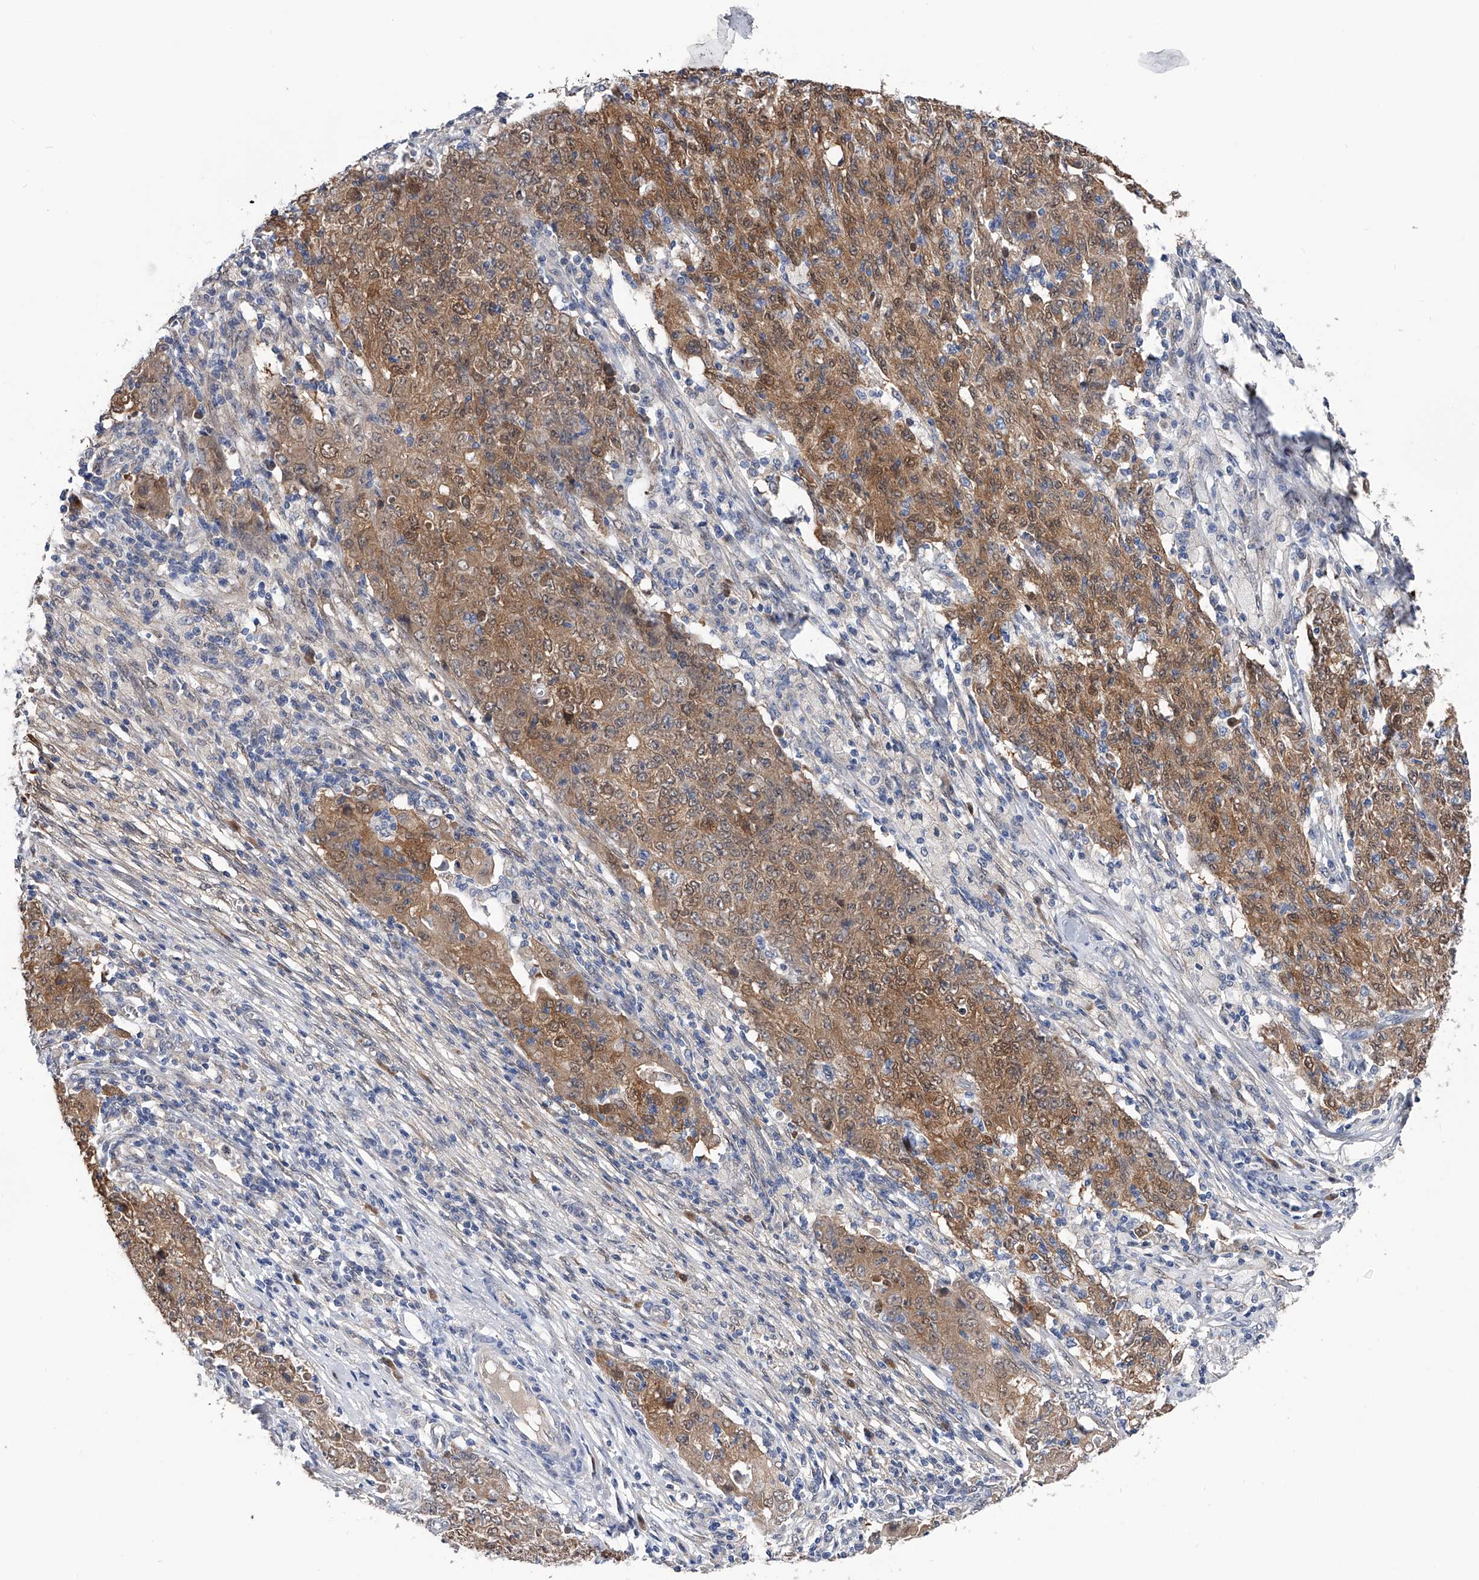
{"staining": {"intensity": "moderate", "quantity": ">75%", "location": "cytoplasmic/membranous,nuclear"}, "tissue": "ovarian cancer", "cell_type": "Tumor cells", "image_type": "cancer", "snomed": [{"axis": "morphology", "description": "Carcinoma, endometroid"}, {"axis": "topography", "description": "Ovary"}], "caption": "Endometroid carcinoma (ovarian) stained for a protein (brown) displays moderate cytoplasmic/membranous and nuclear positive expression in about >75% of tumor cells.", "gene": "PGM3", "patient": {"sex": "female", "age": 42}}